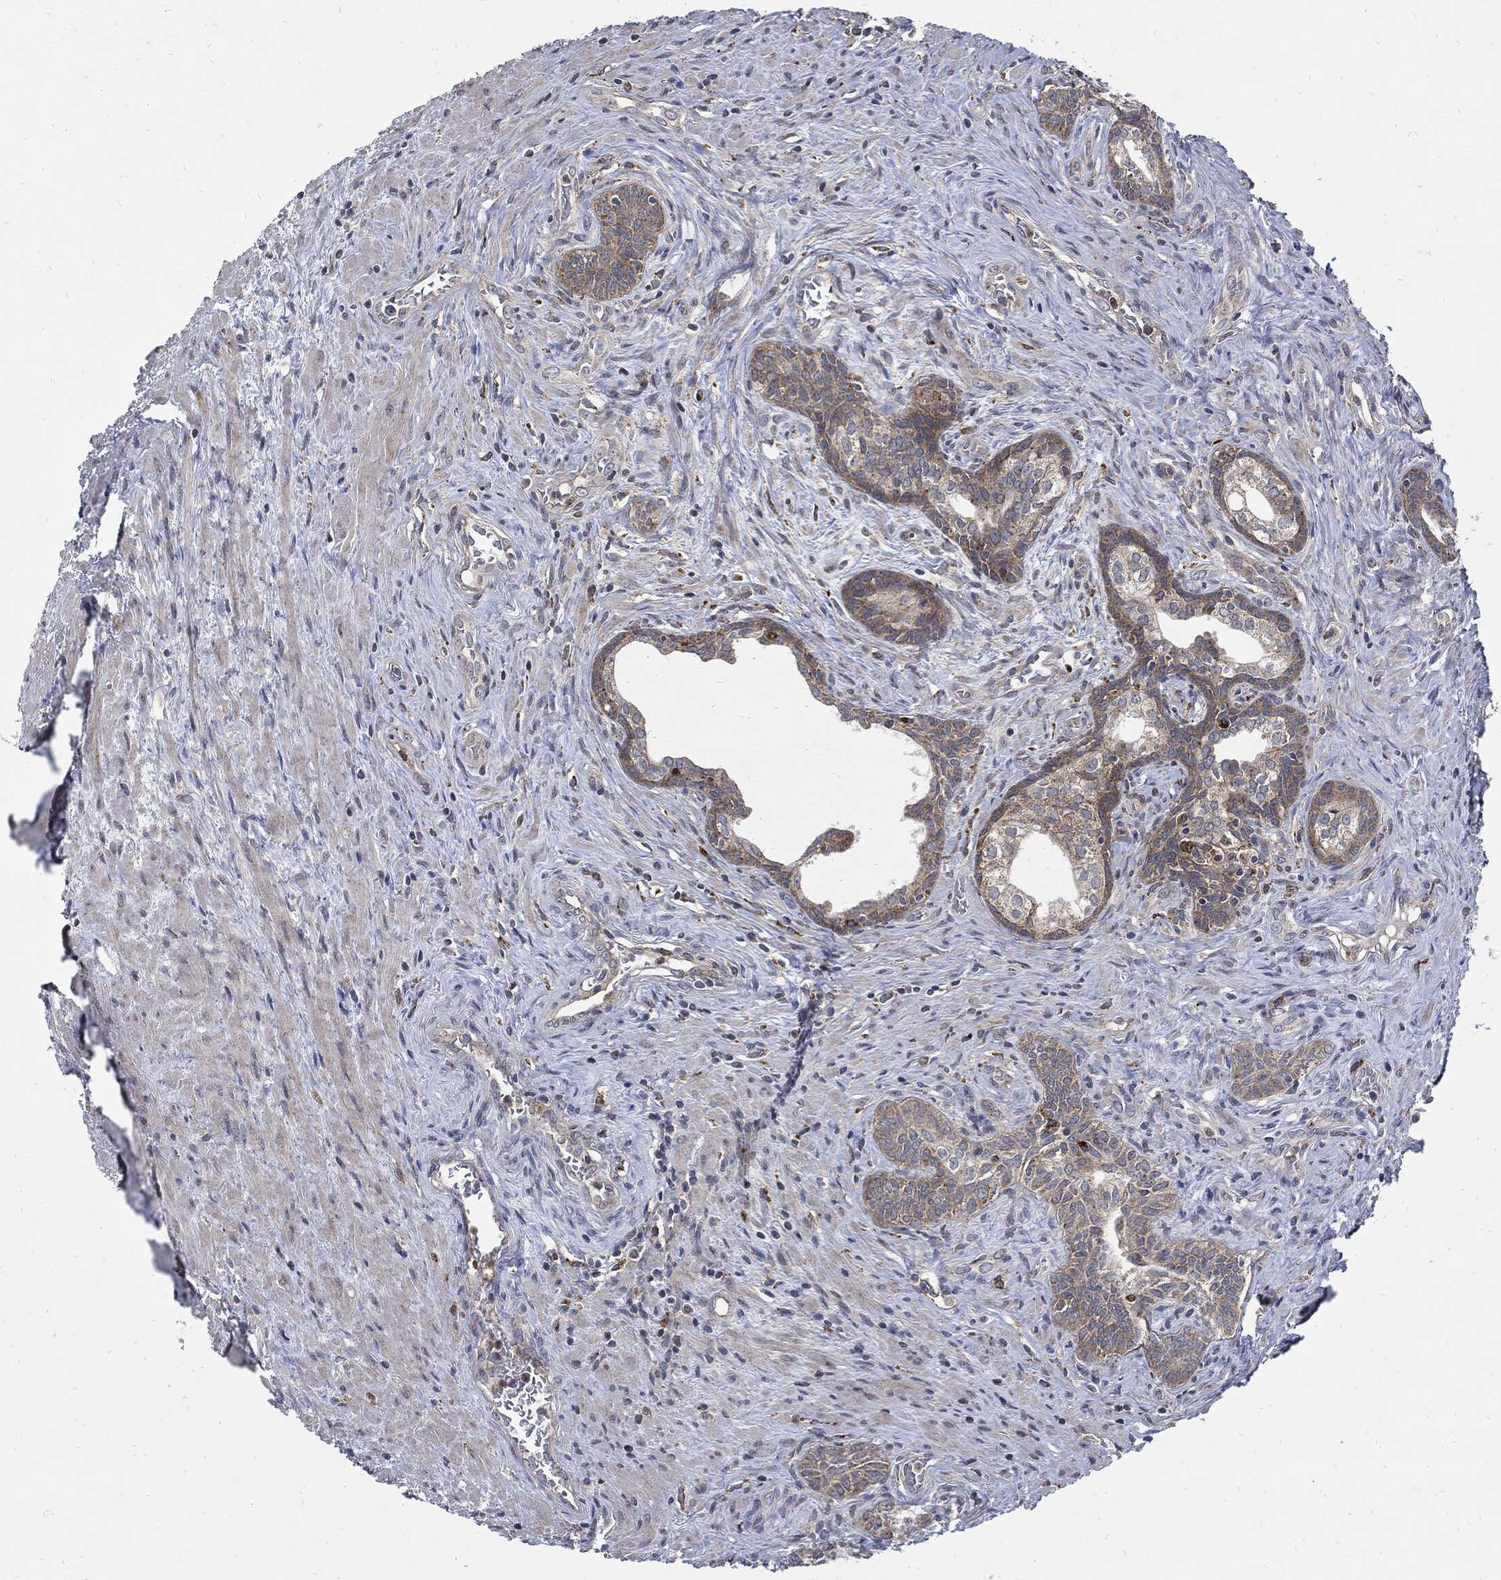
{"staining": {"intensity": "weak", "quantity": "<25%", "location": "cytoplasmic/membranous"}, "tissue": "prostate cancer", "cell_type": "Tumor cells", "image_type": "cancer", "snomed": [{"axis": "morphology", "description": "Adenocarcinoma, NOS"}, {"axis": "morphology", "description": "Adenocarcinoma, High grade"}, {"axis": "topography", "description": "Prostate"}], "caption": "A high-resolution image shows immunohistochemistry (IHC) staining of prostate cancer (adenocarcinoma), which reveals no significant staining in tumor cells.", "gene": "SLC31A2", "patient": {"sex": "male", "age": 61}}